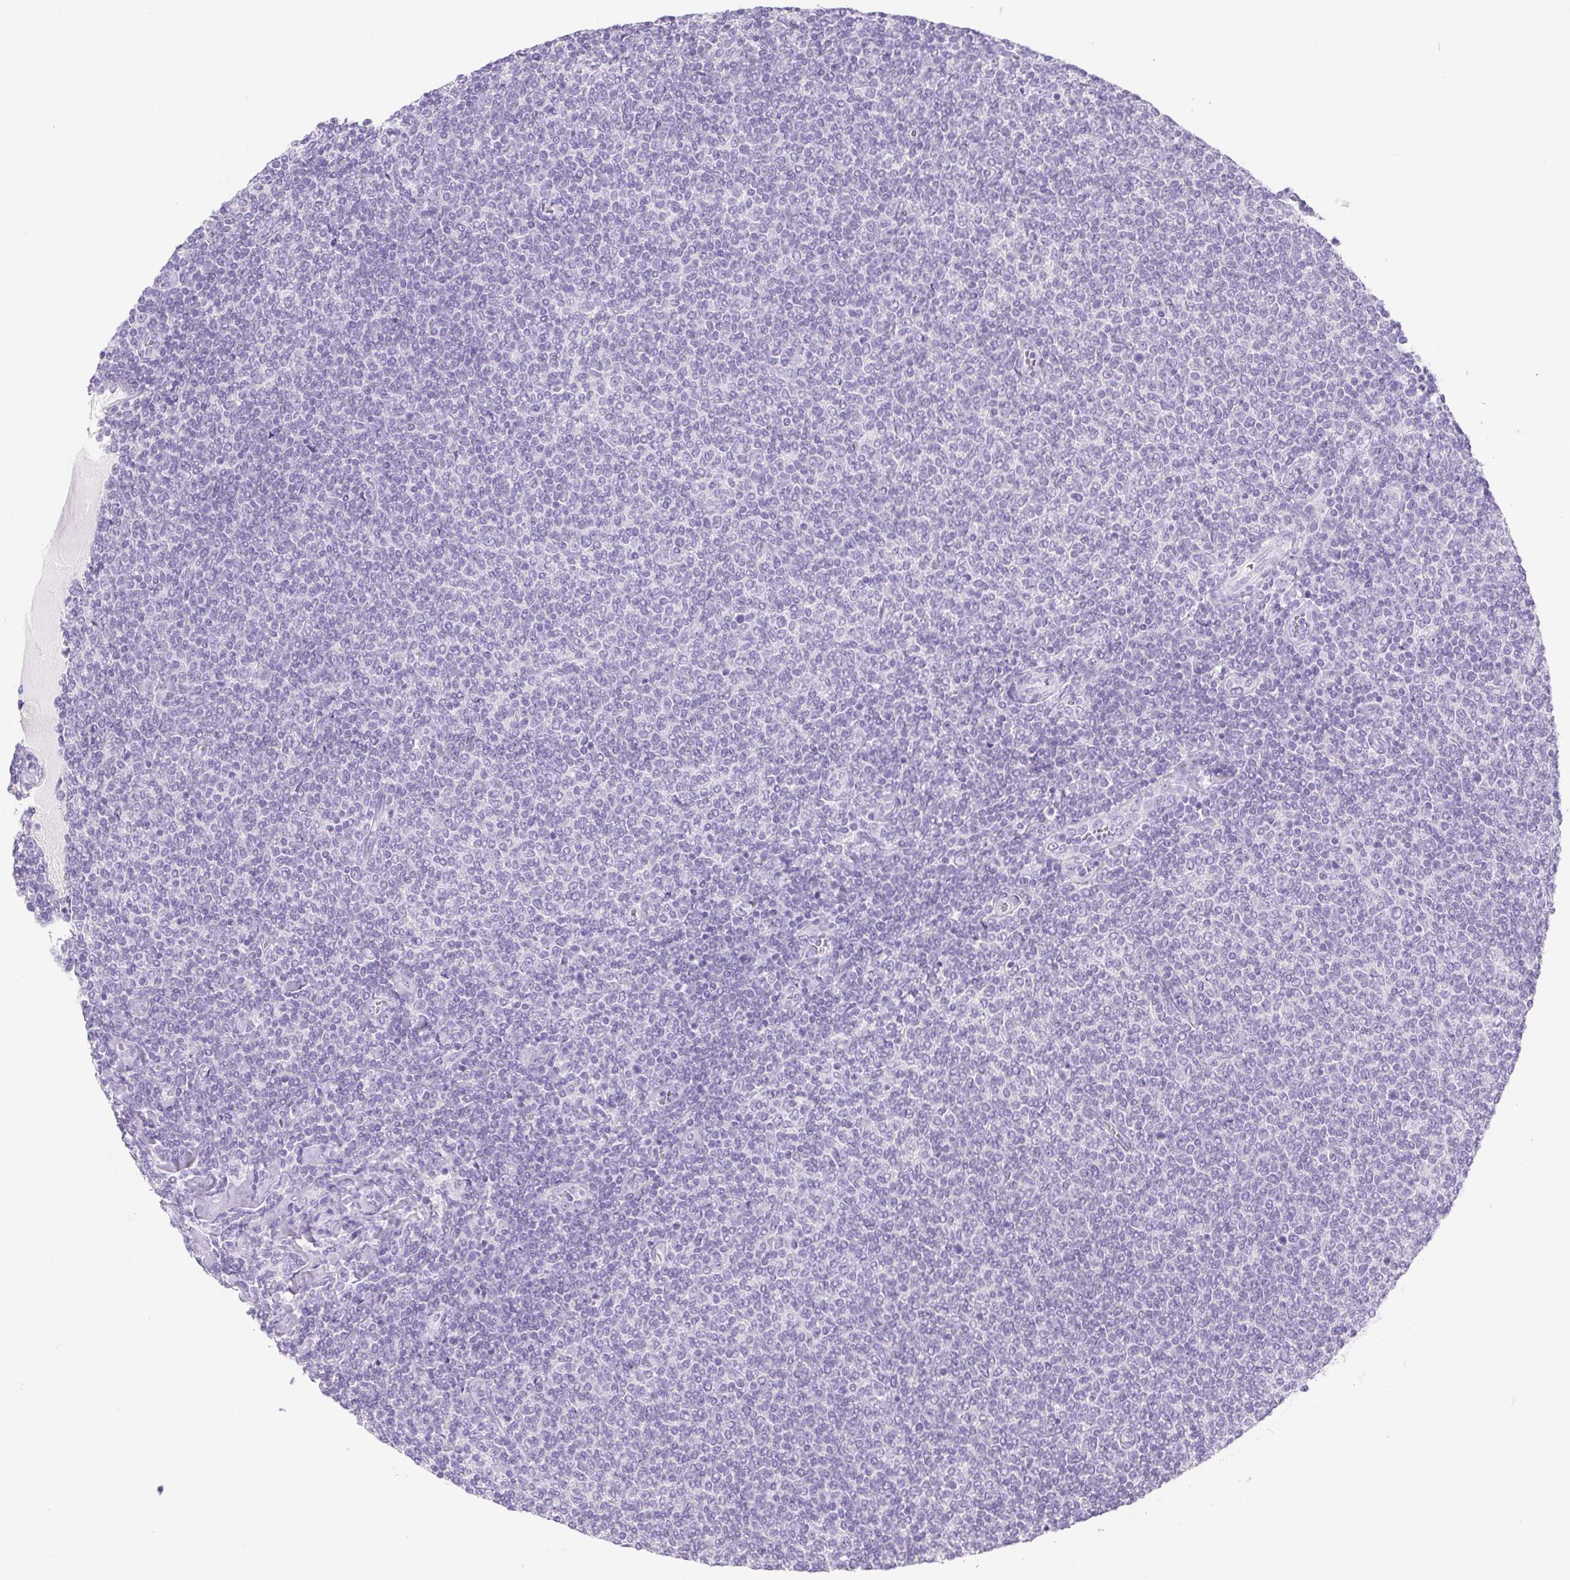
{"staining": {"intensity": "negative", "quantity": "none", "location": "none"}, "tissue": "lymphoma", "cell_type": "Tumor cells", "image_type": "cancer", "snomed": [{"axis": "morphology", "description": "Malignant lymphoma, non-Hodgkin's type, Low grade"}, {"axis": "topography", "description": "Lymph node"}], "caption": "A histopathology image of low-grade malignant lymphoma, non-Hodgkin's type stained for a protein shows no brown staining in tumor cells.", "gene": "PNLIP", "patient": {"sex": "male", "age": 52}}